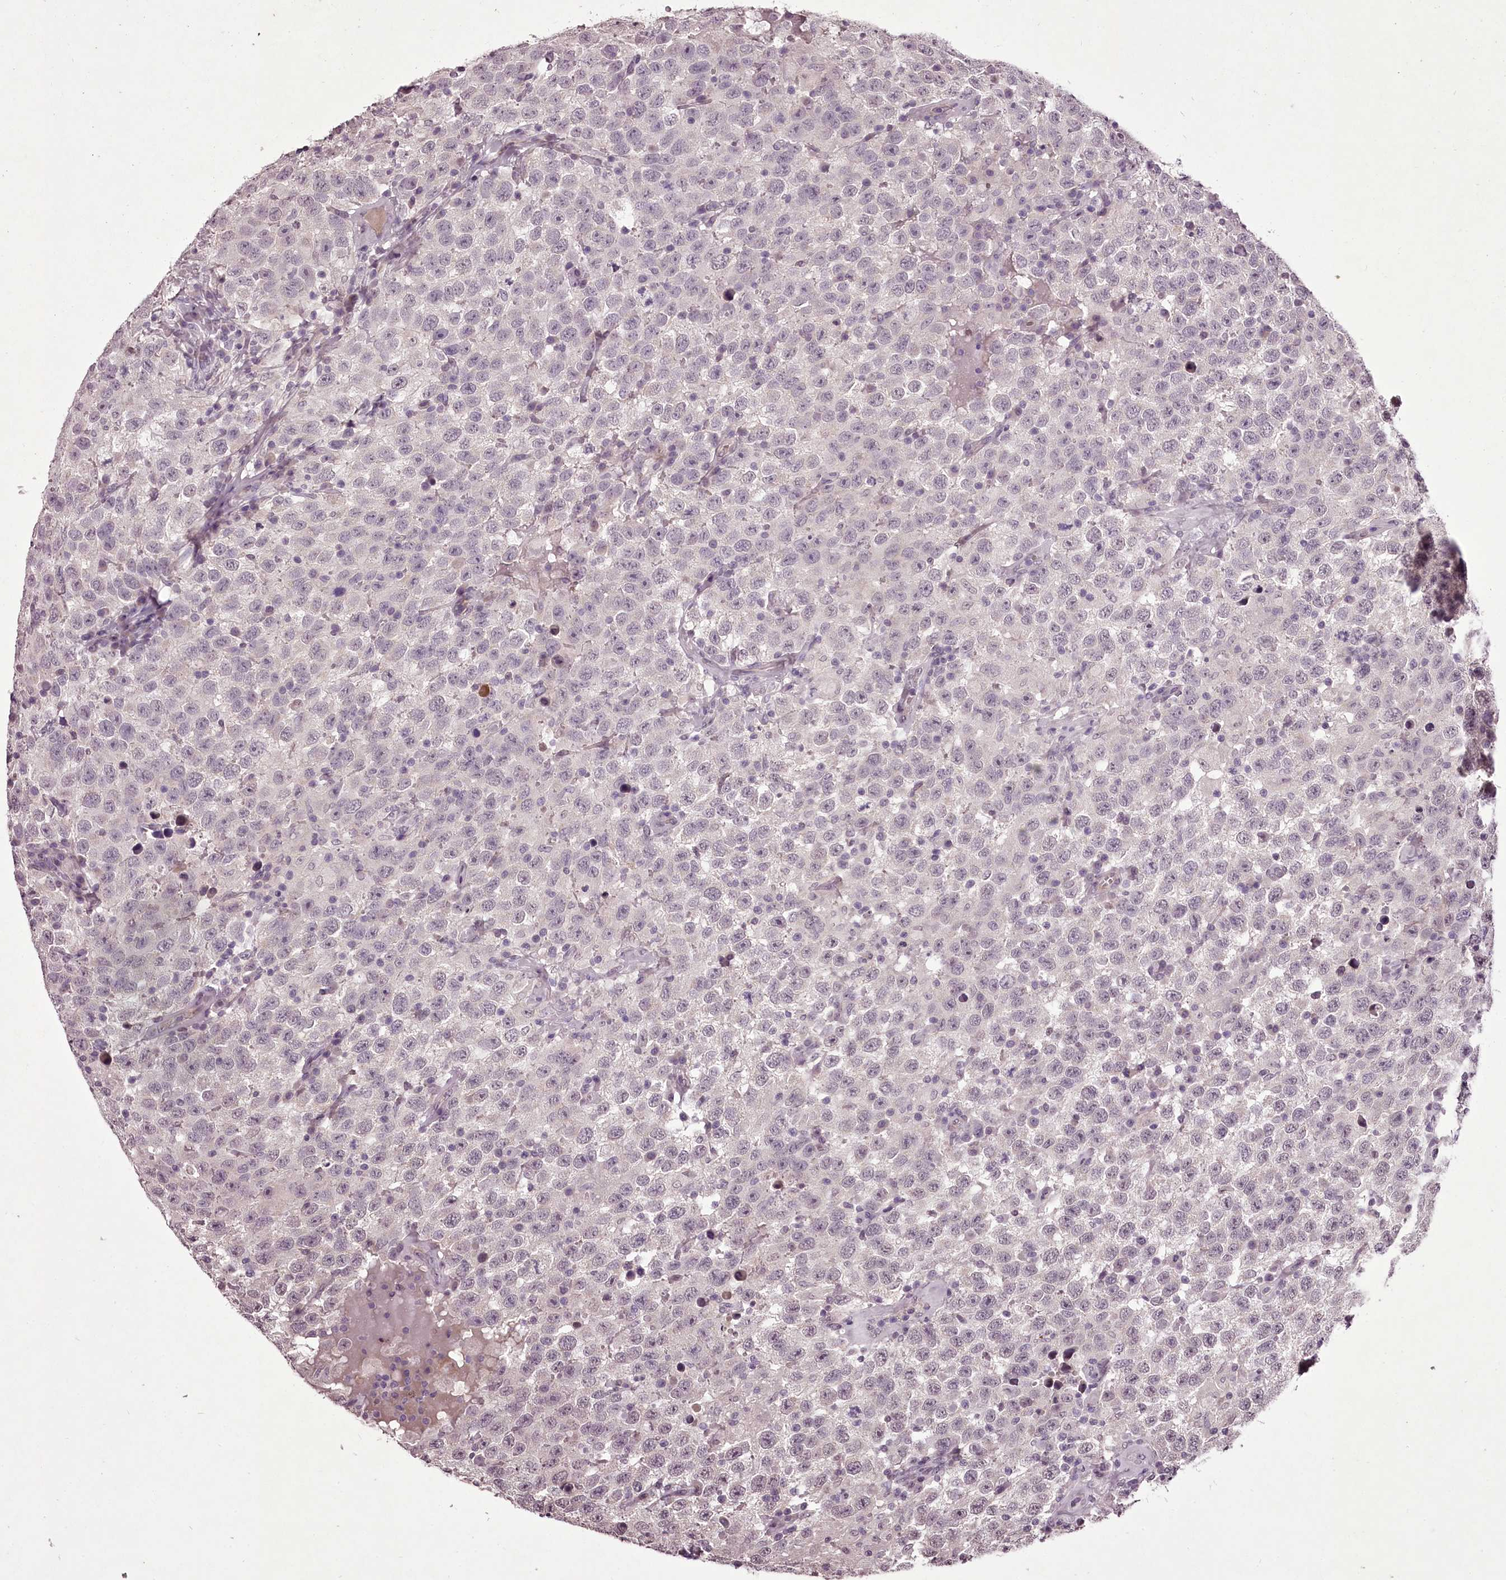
{"staining": {"intensity": "negative", "quantity": "none", "location": "none"}, "tissue": "testis cancer", "cell_type": "Tumor cells", "image_type": "cancer", "snomed": [{"axis": "morphology", "description": "Seminoma, NOS"}, {"axis": "topography", "description": "Testis"}], "caption": "Immunohistochemical staining of human testis cancer shows no significant expression in tumor cells. (Brightfield microscopy of DAB (3,3'-diaminobenzidine) IHC at high magnification).", "gene": "C1orf56", "patient": {"sex": "male", "age": 41}}